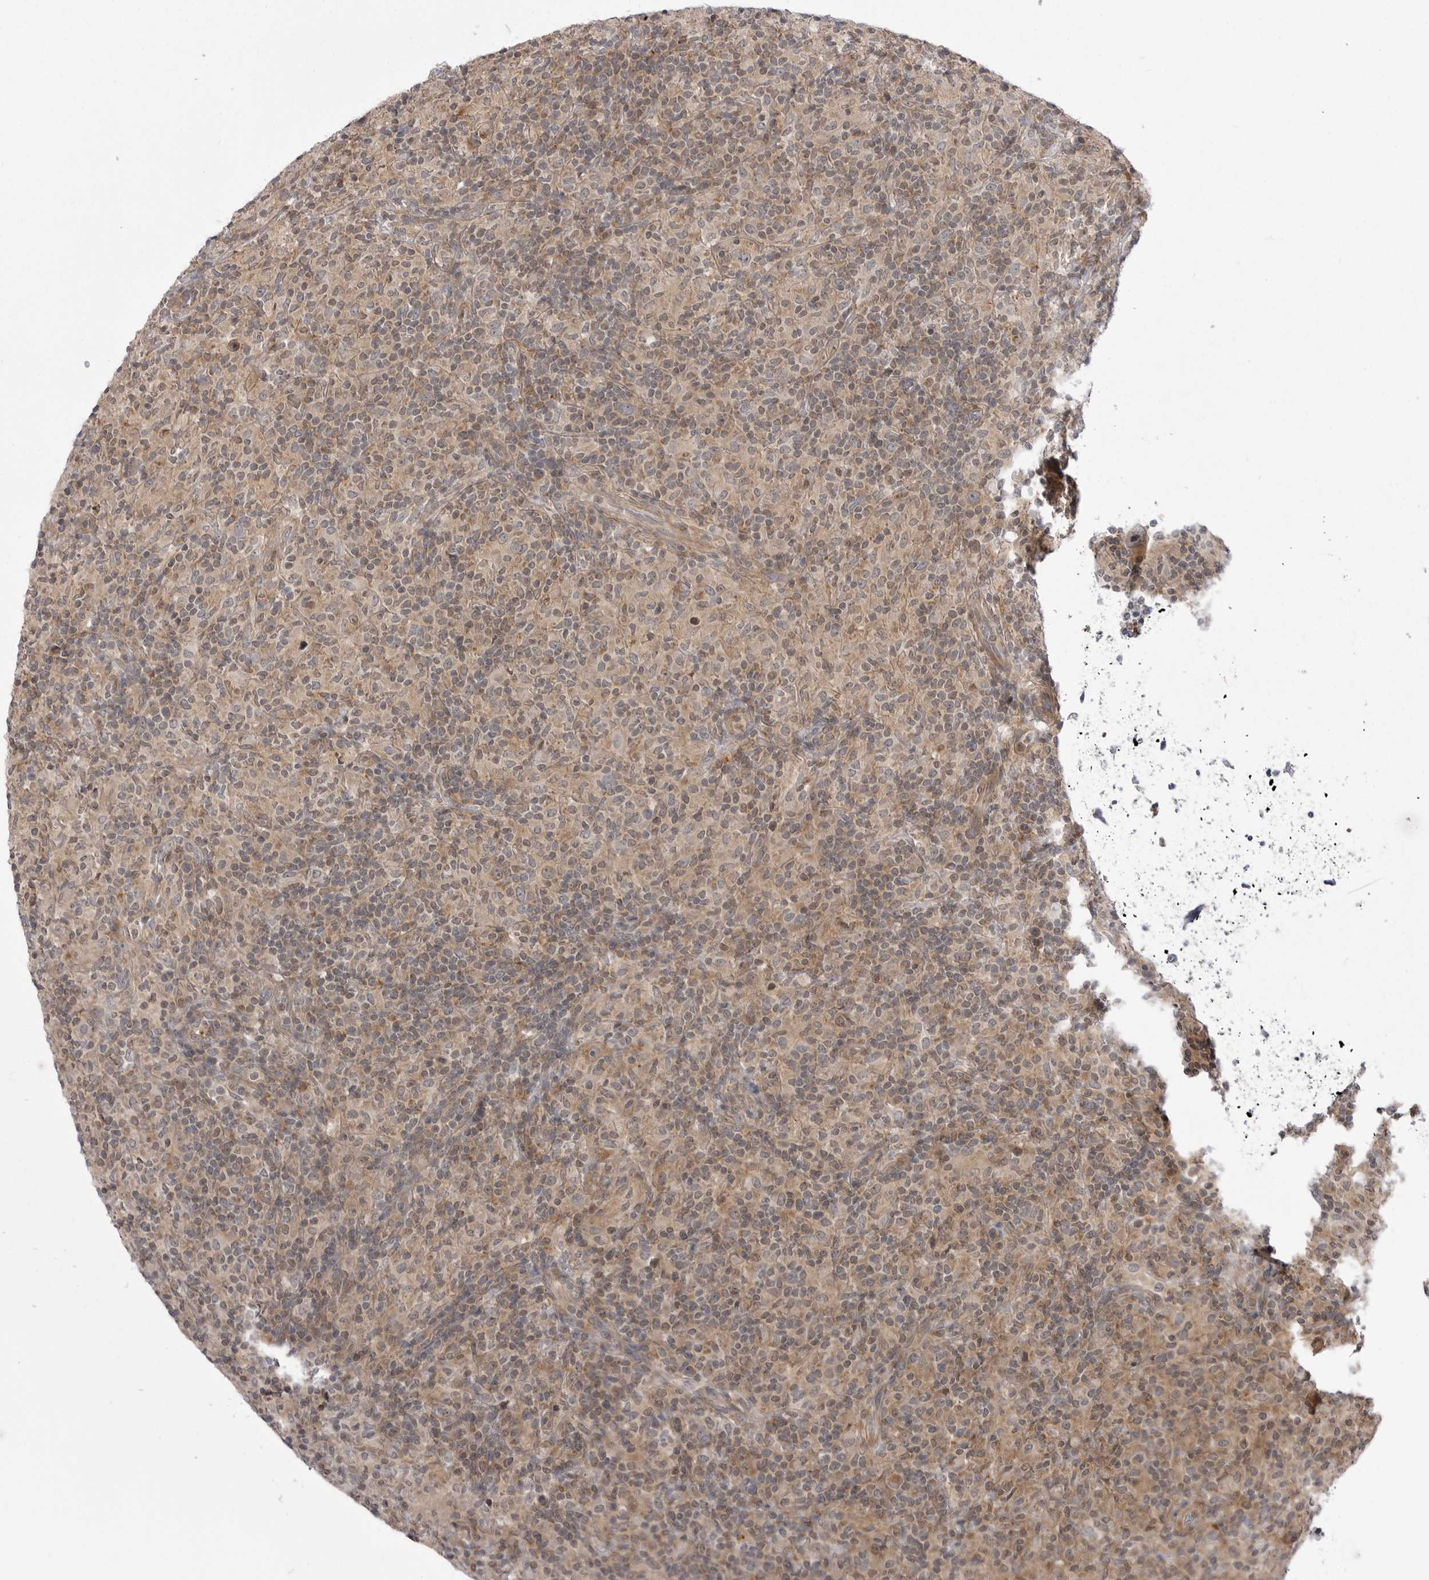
{"staining": {"intensity": "weak", "quantity": "25%-75%", "location": "cytoplasmic/membranous"}, "tissue": "lymphoma", "cell_type": "Tumor cells", "image_type": "cancer", "snomed": [{"axis": "morphology", "description": "Hodgkin's disease, NOS"}, {"axis": "topography", "description": "Lymph node"}], "caption": "Approximately 25%-75% of tumor cells in lymphoma display weak cytoplasmic/membranous protein staining as visualized by brown immunohistochemical staining.", "gene": "CCDC18", "patient": {"sex": "male", "age": 70}}